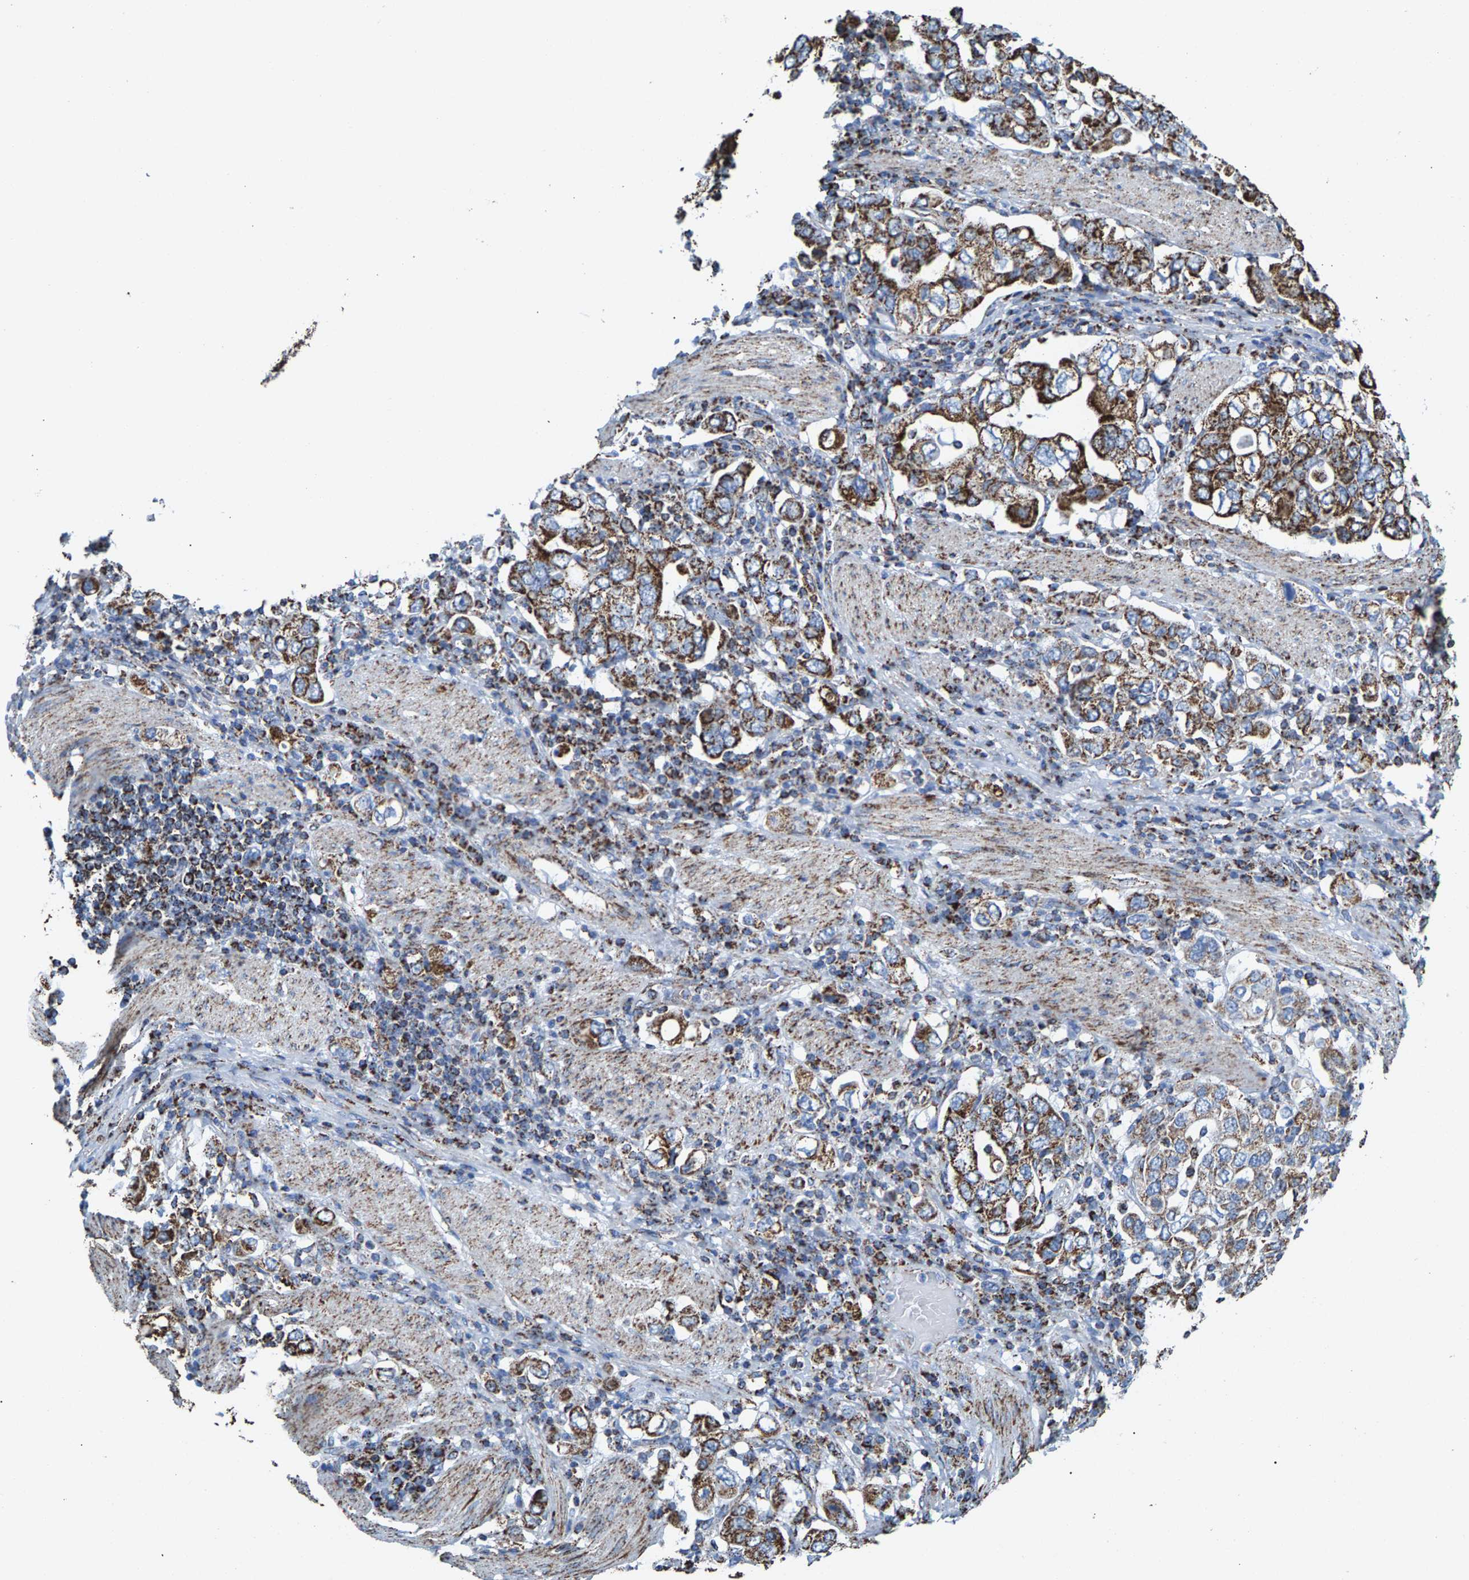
{"staining": {"intensity": "moderate", "quantity": ">75%", "location": "cytoplasmic/membranous"}, "tissue": "stomach cancer", "cell_type": "Tumor cells", "image_type": "cancer", "snomed": [{"axis": "morphology", "description": "Adenocarcinoma, NOS"}, {"axis": "topography", "description": "Stomach, upper"}], "caption": "Stomach adenocarcinoma was stained to show a protein in brown. There is medium levels of moderate cytoplasmic/membranous positivity in about >75% of tumor cells. (DAB IHC, brown staining for protein, blue staining for nuclei).", "gene": "ECHS1", "patient": {"sex": "male", "age": 62}}